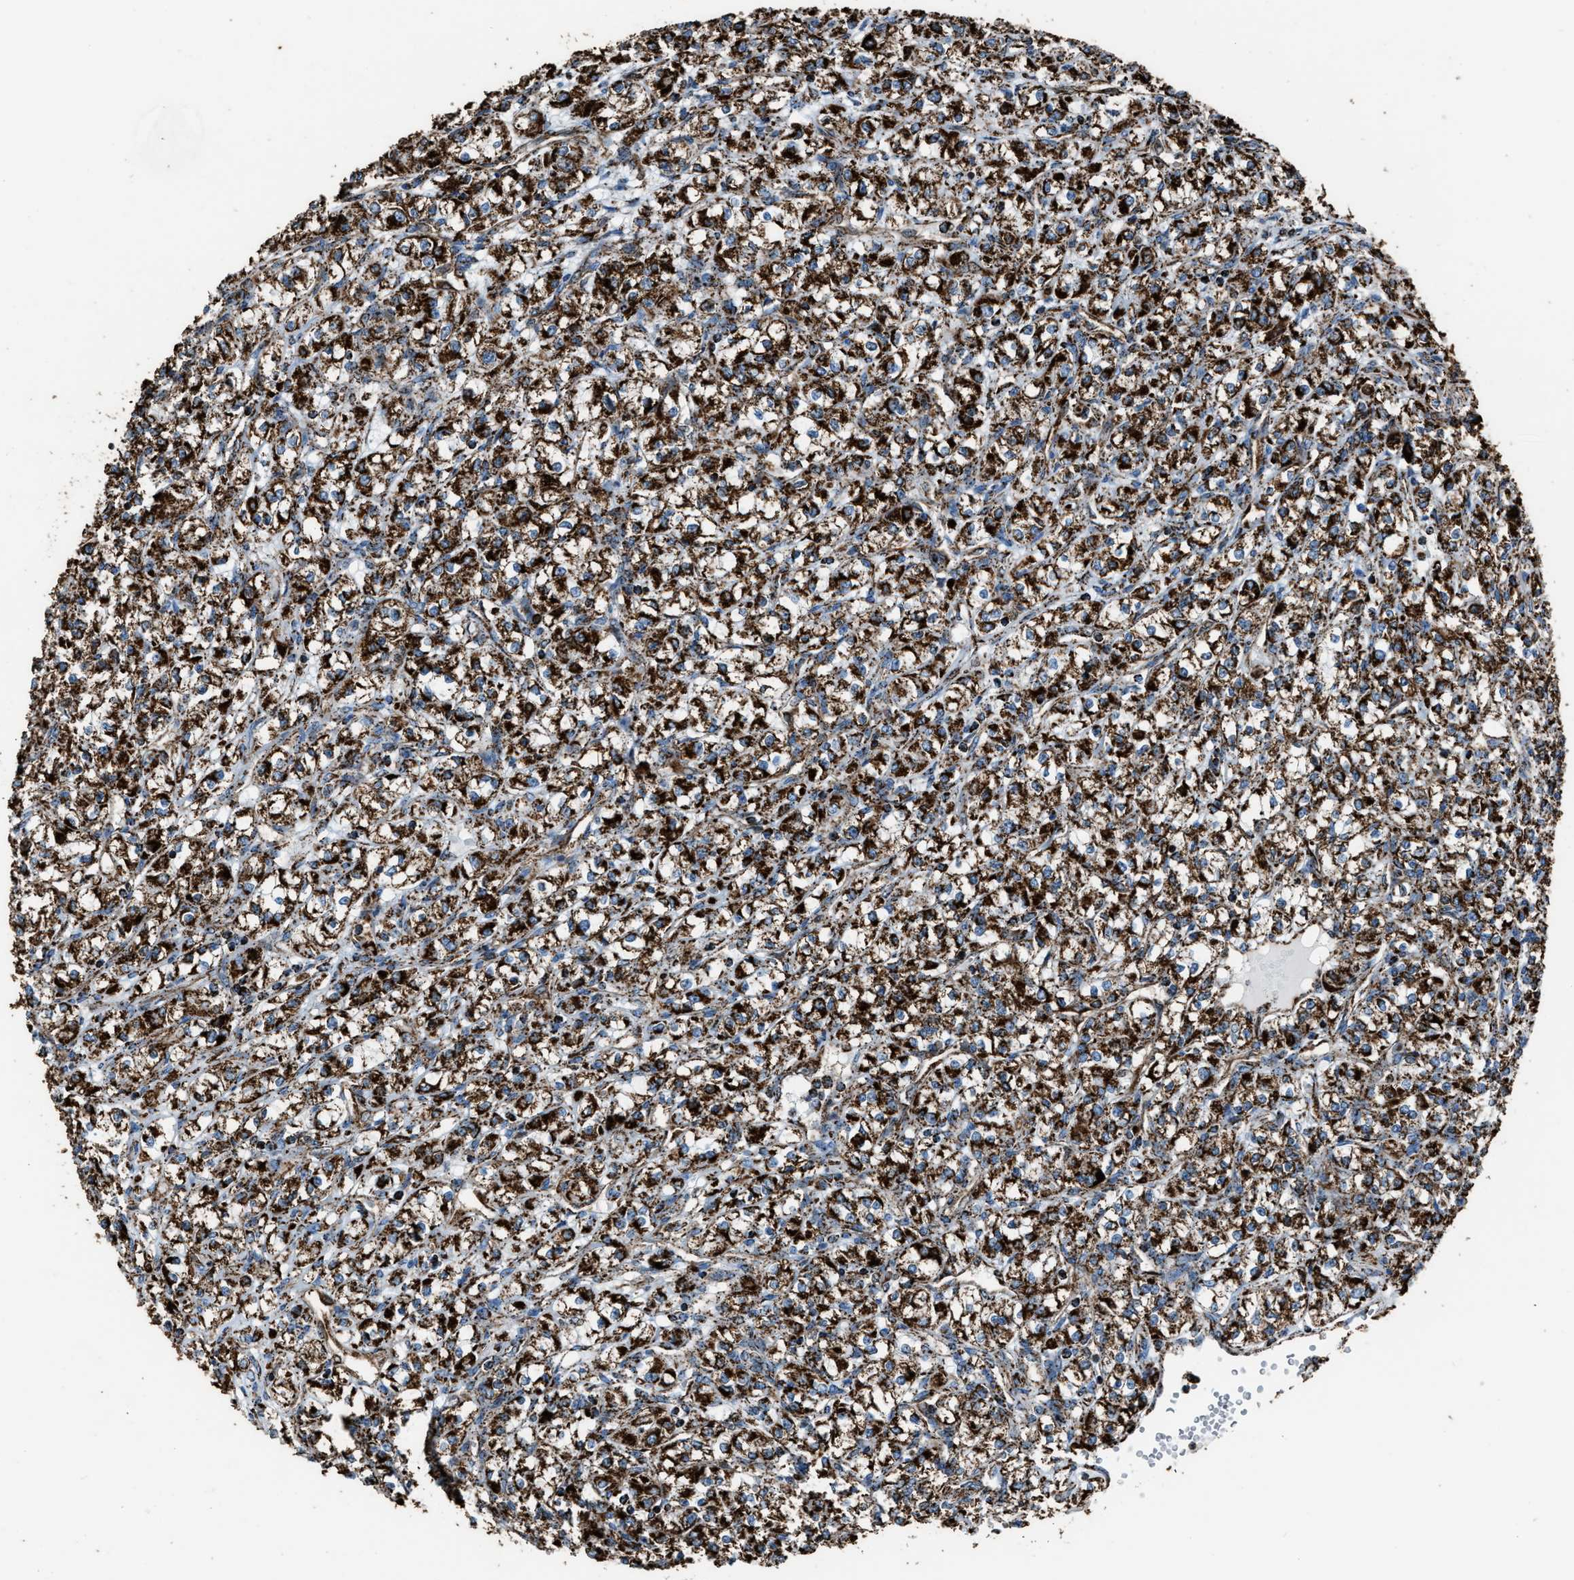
{"staining": {"intensity": "strong", "quantity": ">75%", "location": "cytoplasmic/membranous"}, "tissue": "renal cancer", "cell_type": "Tumor cells", "image_type": "cancer", "snomed": [{"axis": "morphology", "description": "Adenocarcinoma, NOS"}, {"axis": "topography", "description": "Kidney"}], "caption": "Immunohistochemistry histopathology image of neoplastic tissue: renal cancer (adenocarcinoma) stained using immunohistochemistry (IHC) shows high levels of strong protein expression localized specifically in the cytoplasmic/membranous of tumor cells, appearing as a cytoplasmic/membranous brown color.", "gene": "MDH2", "patient": {"sex": "male", "age": 77}}